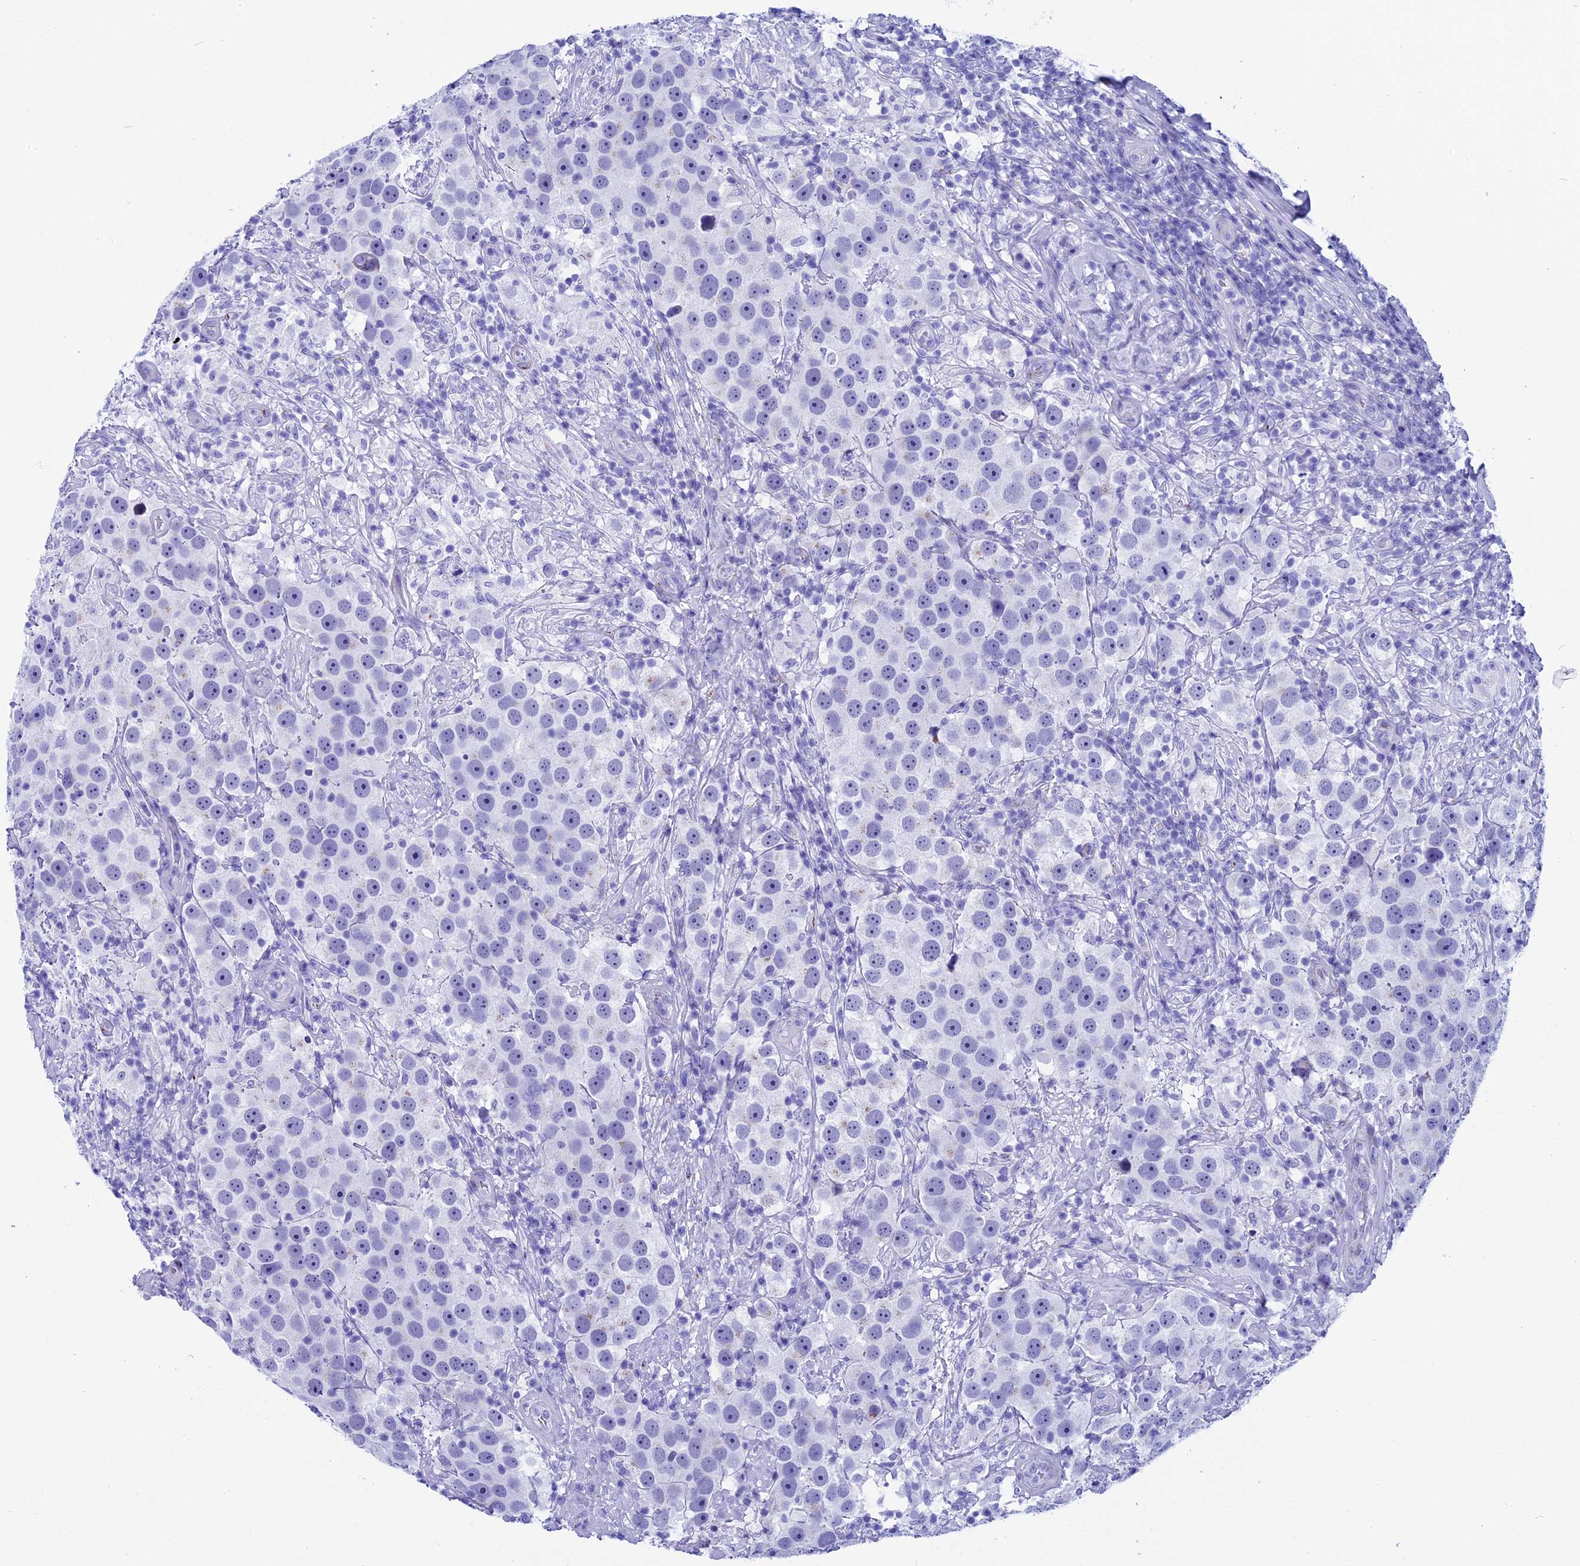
{"staining": {"intensity": "negative", "quantity": "none", "location": "none"}, "tissue": "testis cancer", "cell_type": "Tumor cells", "image_type": "cancer", "snomed": [{"axis": "morphology", "description": "Seminoma, NOS"}, {"axis": "topography", "description": "Testis"}], "caption": "High power microscopy micrograph of an immunohistochemistry (IHC) photomicrograph of testis seminoma, revealing no significant expression in tumor cells.", "gene": "AP3B2", "patient": {"sex": "male", "age": 49}}